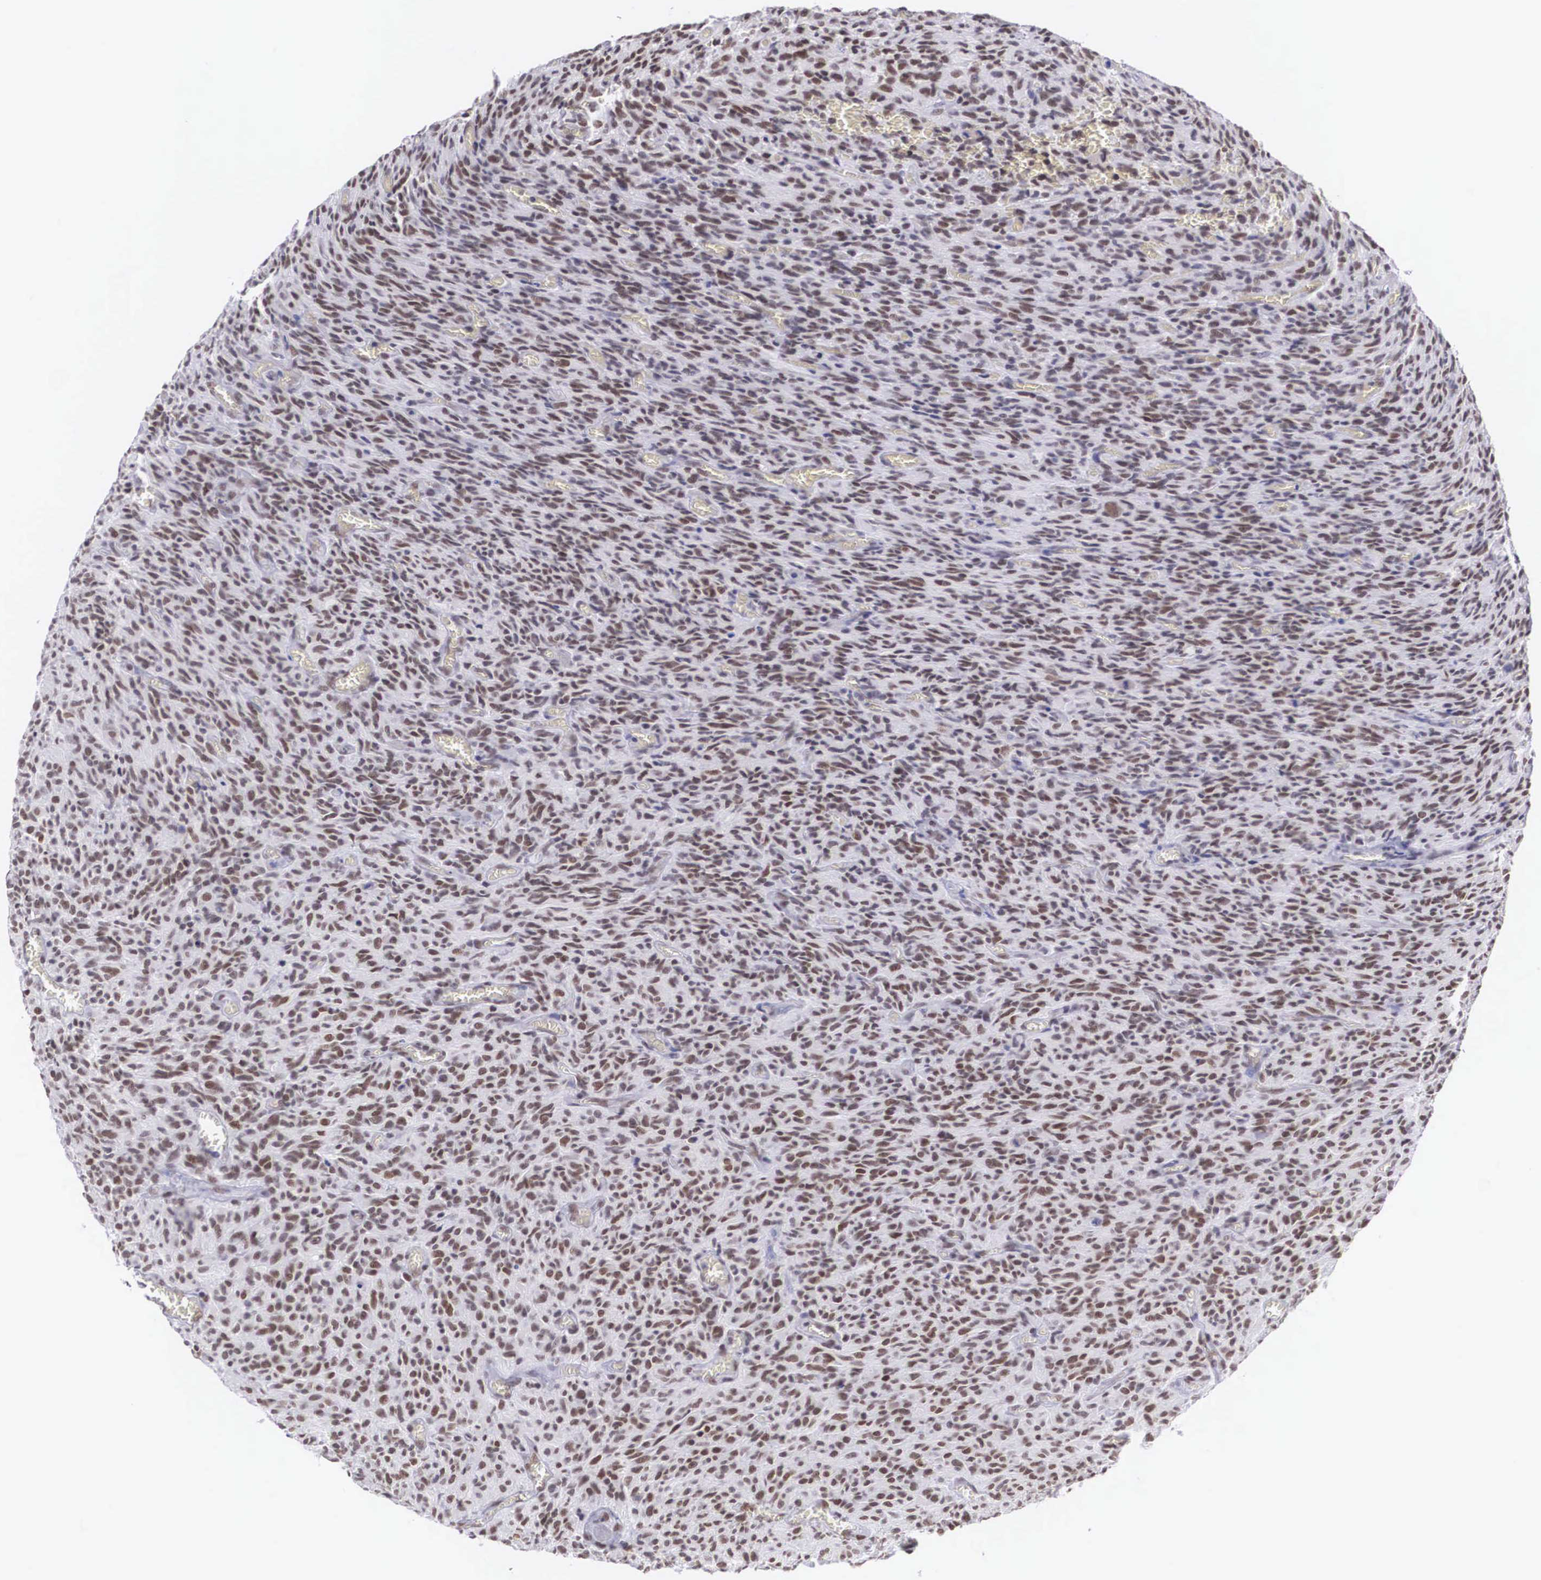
{"staining": {"intensity": "weak", "quantity": ">75%", "location": "nuclear"}, "tissue": "glioma", "cell_type": "Tumor cells", "image_type": "cancer", "snomed": [{"axis": "morphology", "description": "Glioma, malignant, High grade"}, {"axis": "topography", "description": "Brain"}], "caption": "Malignant glioma (high-grade) stained for a protein displays weak nuclear positivity in tumor cells.", "gene": "CSTF2", "patient": {"sex": "male", "age": 56}}